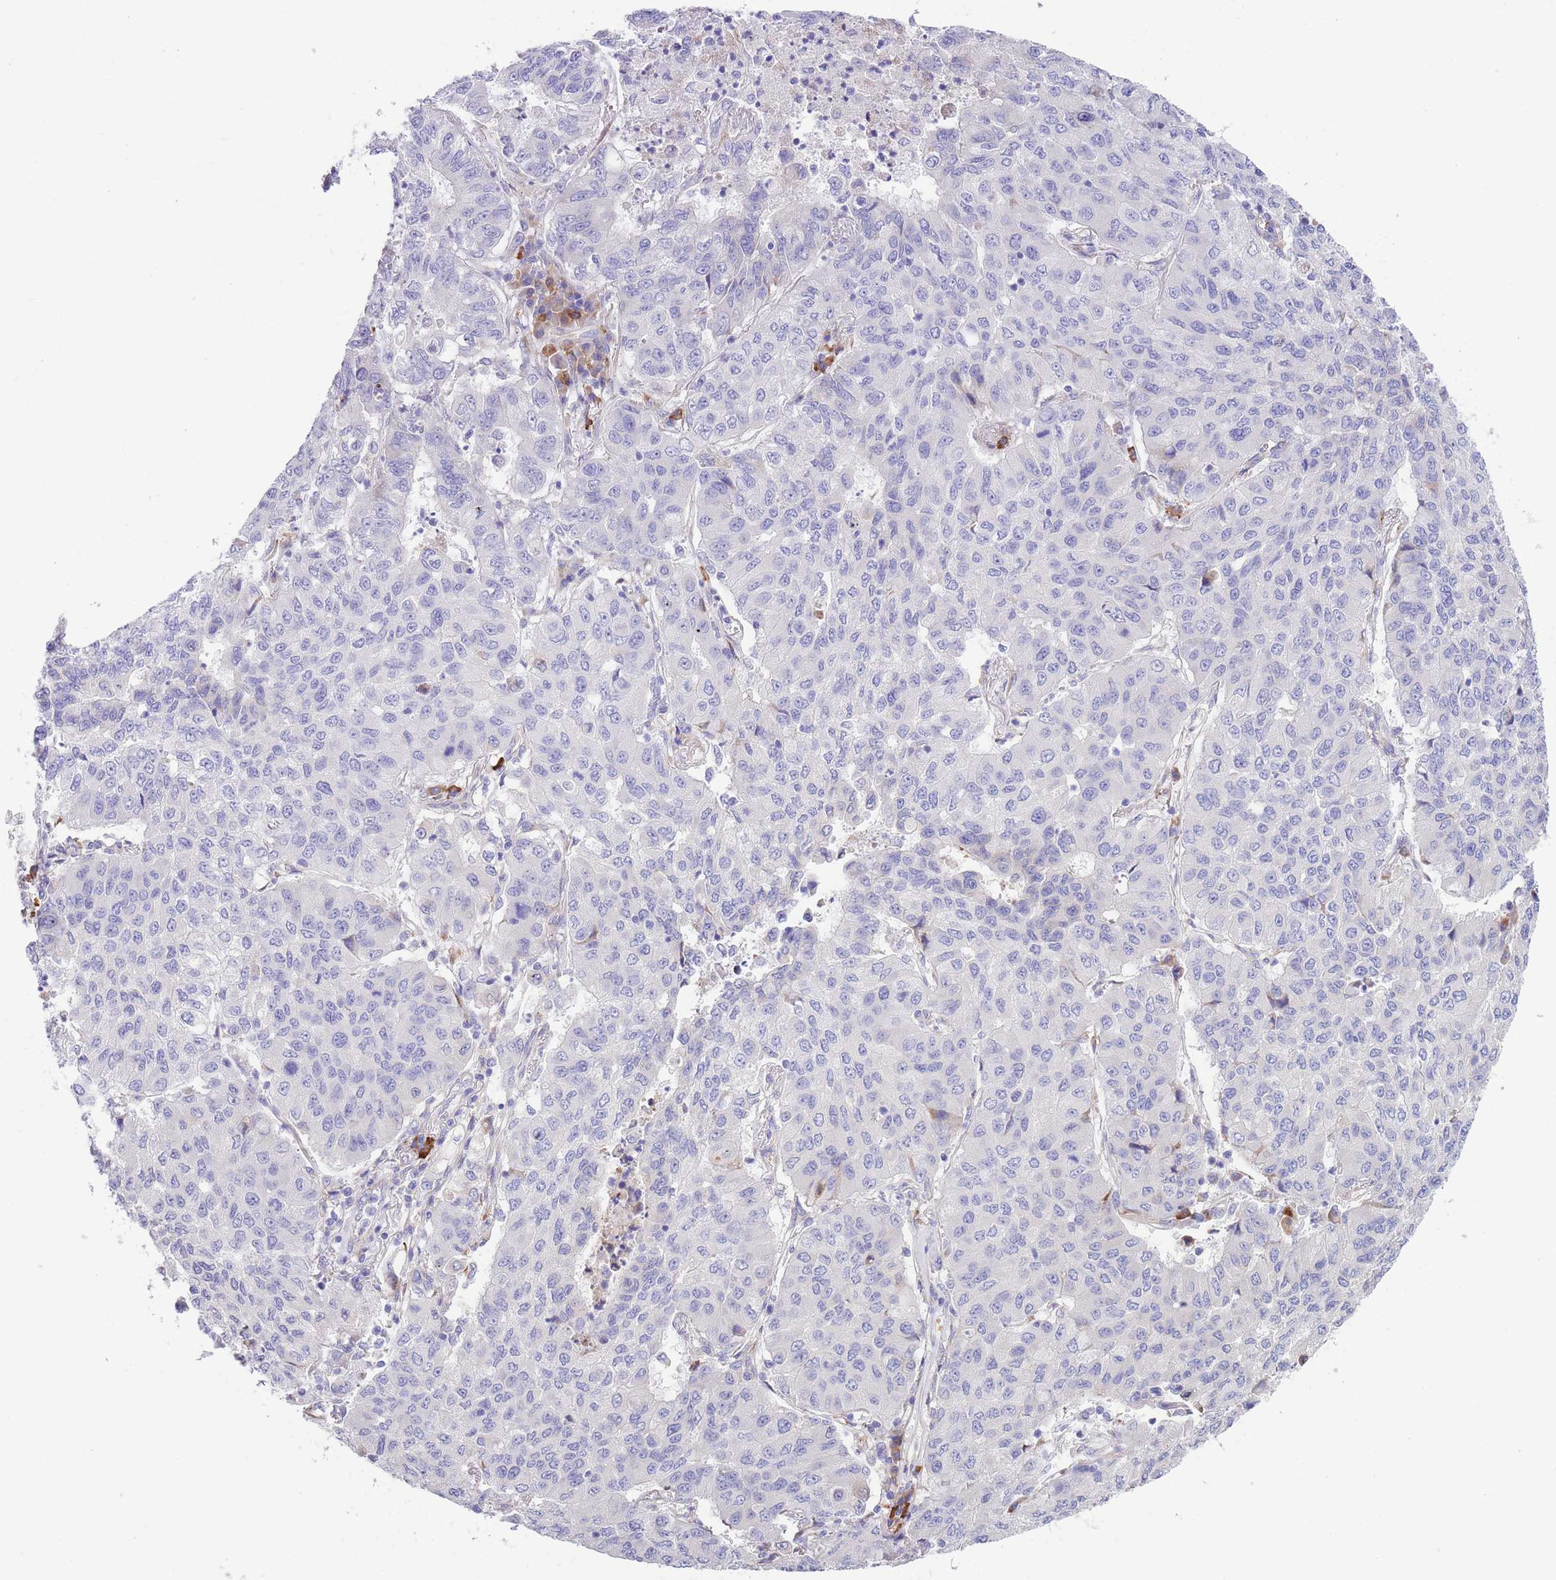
{"staining": {"intensity": "negative", "quantity": "none", "location": "none"}, "tissue": "lung cancer", "cell_type": "Tumor cells", "image_type": "cancer", "snomed": [{"axis": "morphology", "description": "Squamous cell carcinoma, NOS"}, {"axis": "topography", "description": "Lung"}], "caption": "The photomicrograph exhibits no significant staining in tumor cells of lung squamous cell carcinoma.", "gene": "DET1", "patient": {"sex": "male", "age": 74}}